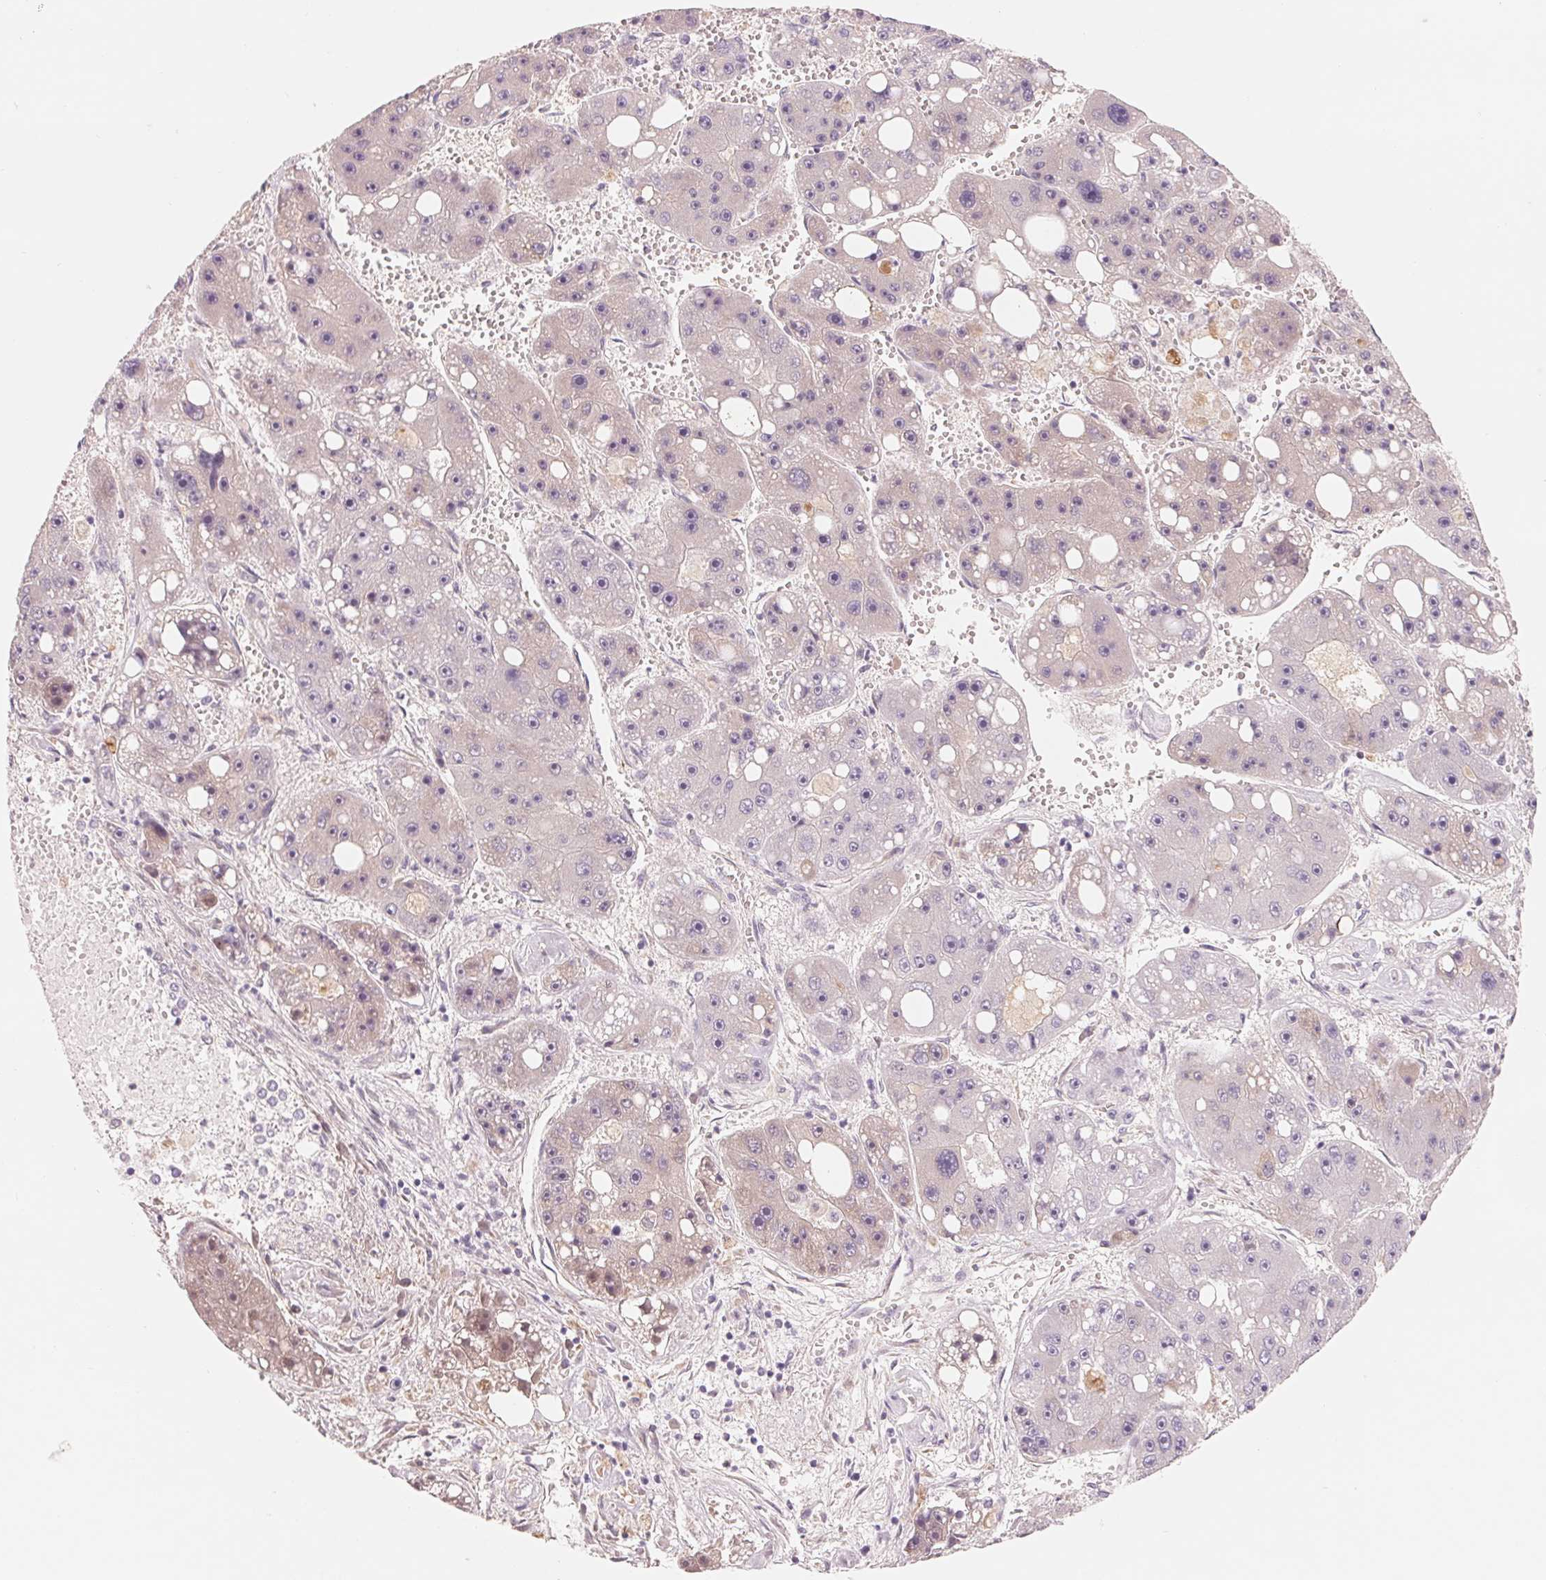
{"staining": {"intensity": "negative", "quantity": "none", "location": "none"}, "tissue": "liver cancer", "cell_type": "Tumor cells", "image_type": "cancer", "snomed": [{"axis": "morphology", "description": "Carcinoma, Hepatocellular, NOS"}, {"axis": "topography", "description": "Liver"}], "caption": "Photomicrograph shows no significant protein expression in tumor cells of liver cancer (hepatocellular carcinoma).", "gene": "CFHR2", "patient": {"sex": "female", "age": 61}}